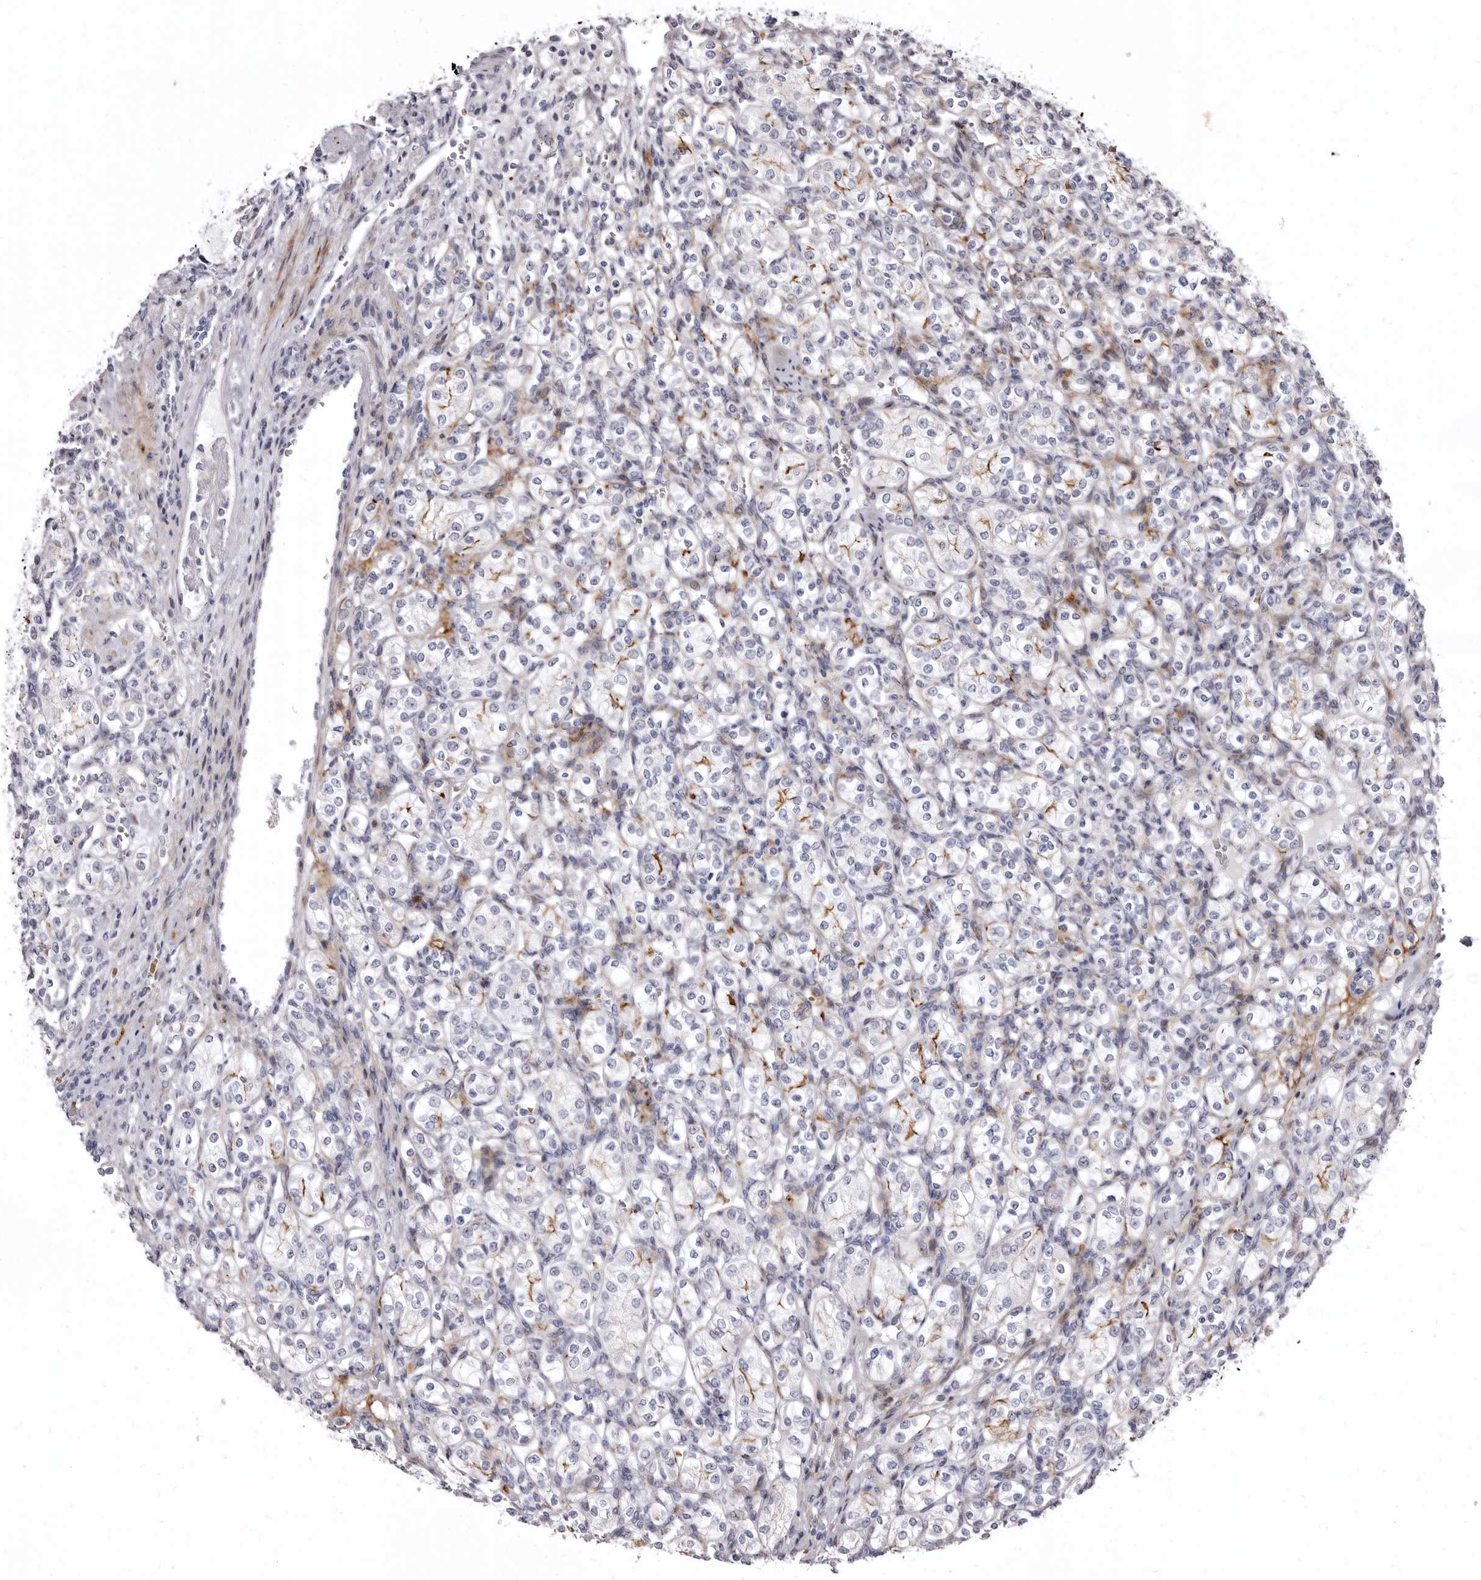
{"staining": {"intensity": "negative", "quantity": "none", "location": "none"}, "tissue": "renal cancer", "cell_type": "Tumor cells", "image_type": "cancer", "snomed": [{"axis": "morphology", "description": "Adenocarcinoma, NOS"}, {"axis": "topography", "description": "Kidney"}], "caption": "IHC of adenocarcinoma (renal) reveals no staining in tumor cells.", "gene": "AIDA", "patient": {"sex": "male", "age": 77}}